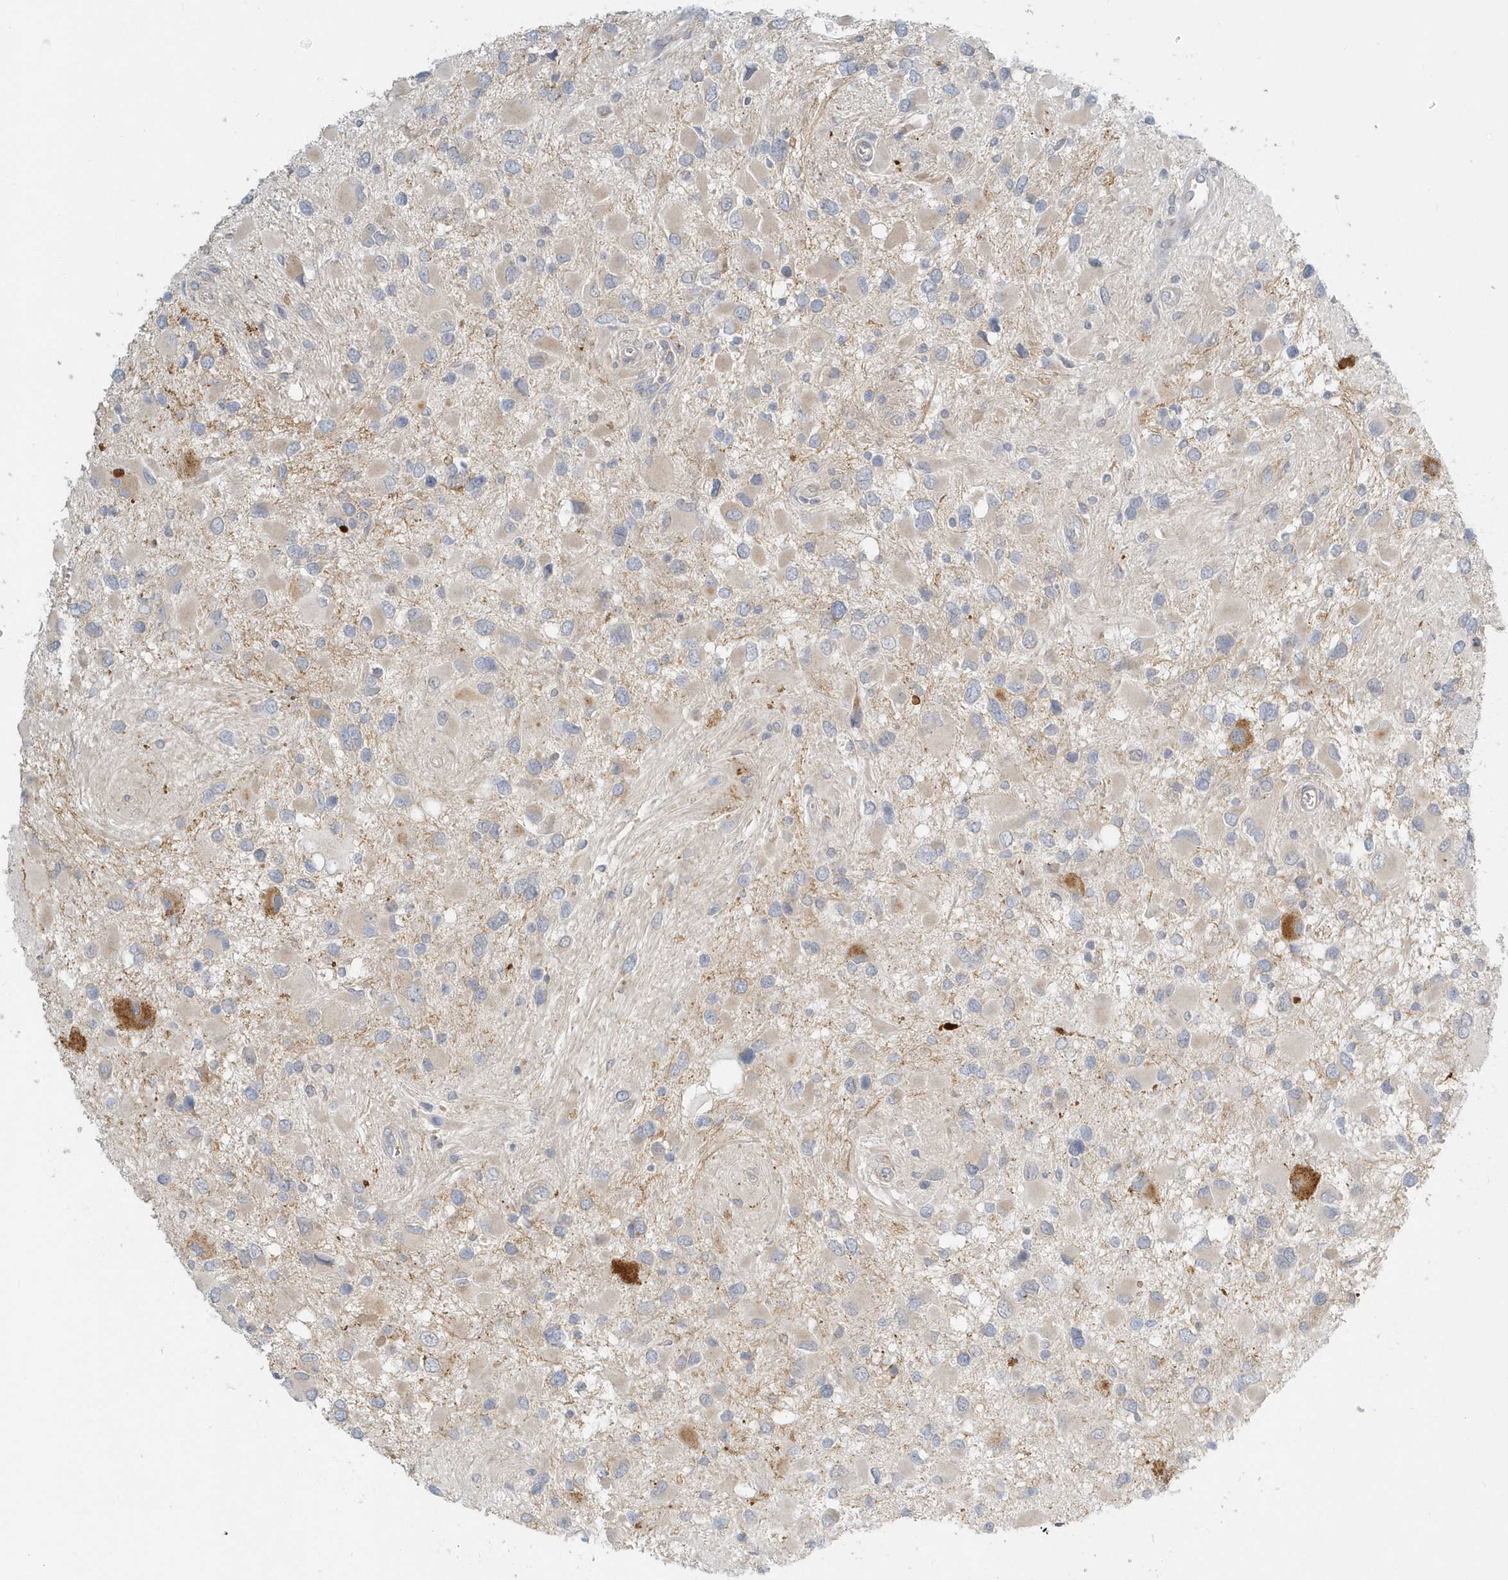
{"staining": {"intensity": "weak", "quantity": "<25%", "location": "cytoplasmic/membranous"}, "tissue": "glioma", "cell_type": "Tumor cells", "image_type": "cancer", "snomed": [{"axis": "morphology", "description": "Glioma, malignant, High grade"}, {"axis": "topography", "description": "Brain"}], "caption": "IHC image of neoplastic tissue: glioma stained with DAB reveals no significant protein staining in tumor cells.", "gene": "NAPB", "patient": {"sex": "male", "age": 53}}